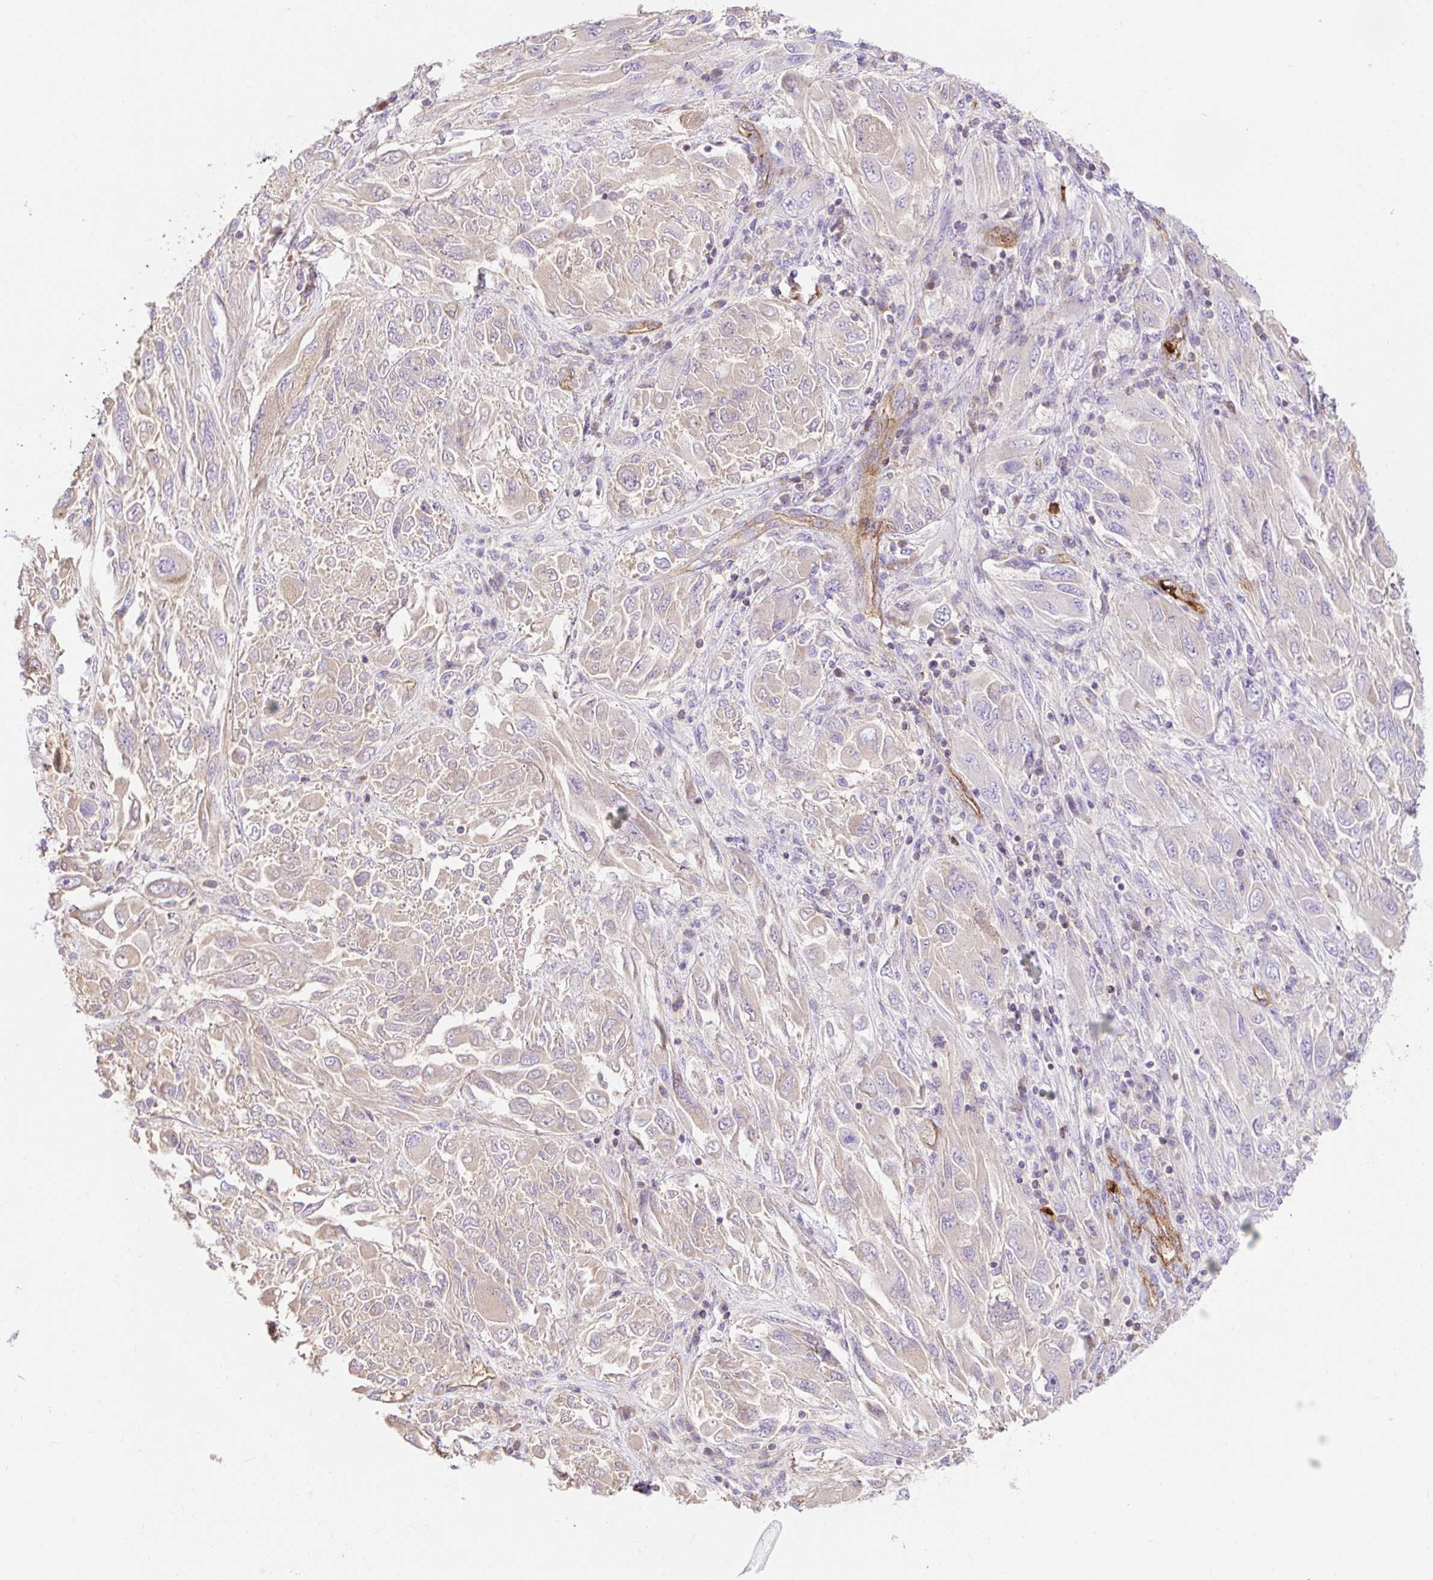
{"staining": {"intensity": "weak", "quantity": "<25%", "location": "cytoplasmic/membranous"}, "tissue": "melanoma", "cell_type": "Tumor cells", "image_type": "cancer", "snomed": [{"axis": "morphology", "description": "Malignant melanoma, NOS"}, {"axis": "topography", "description": "Skin"}], "caption": "Malignant melanoma was stained to show a protein in brown. There is no significant positivity in tumor cells. Brightfield microscopy of IHC stained with DAB (3,3'-diaminobenzidine) (brown) and hematoxylin (blue), captured at high magnification.", "gene": "HIP1R", "patient": {"sex": "female", "age": 91}}